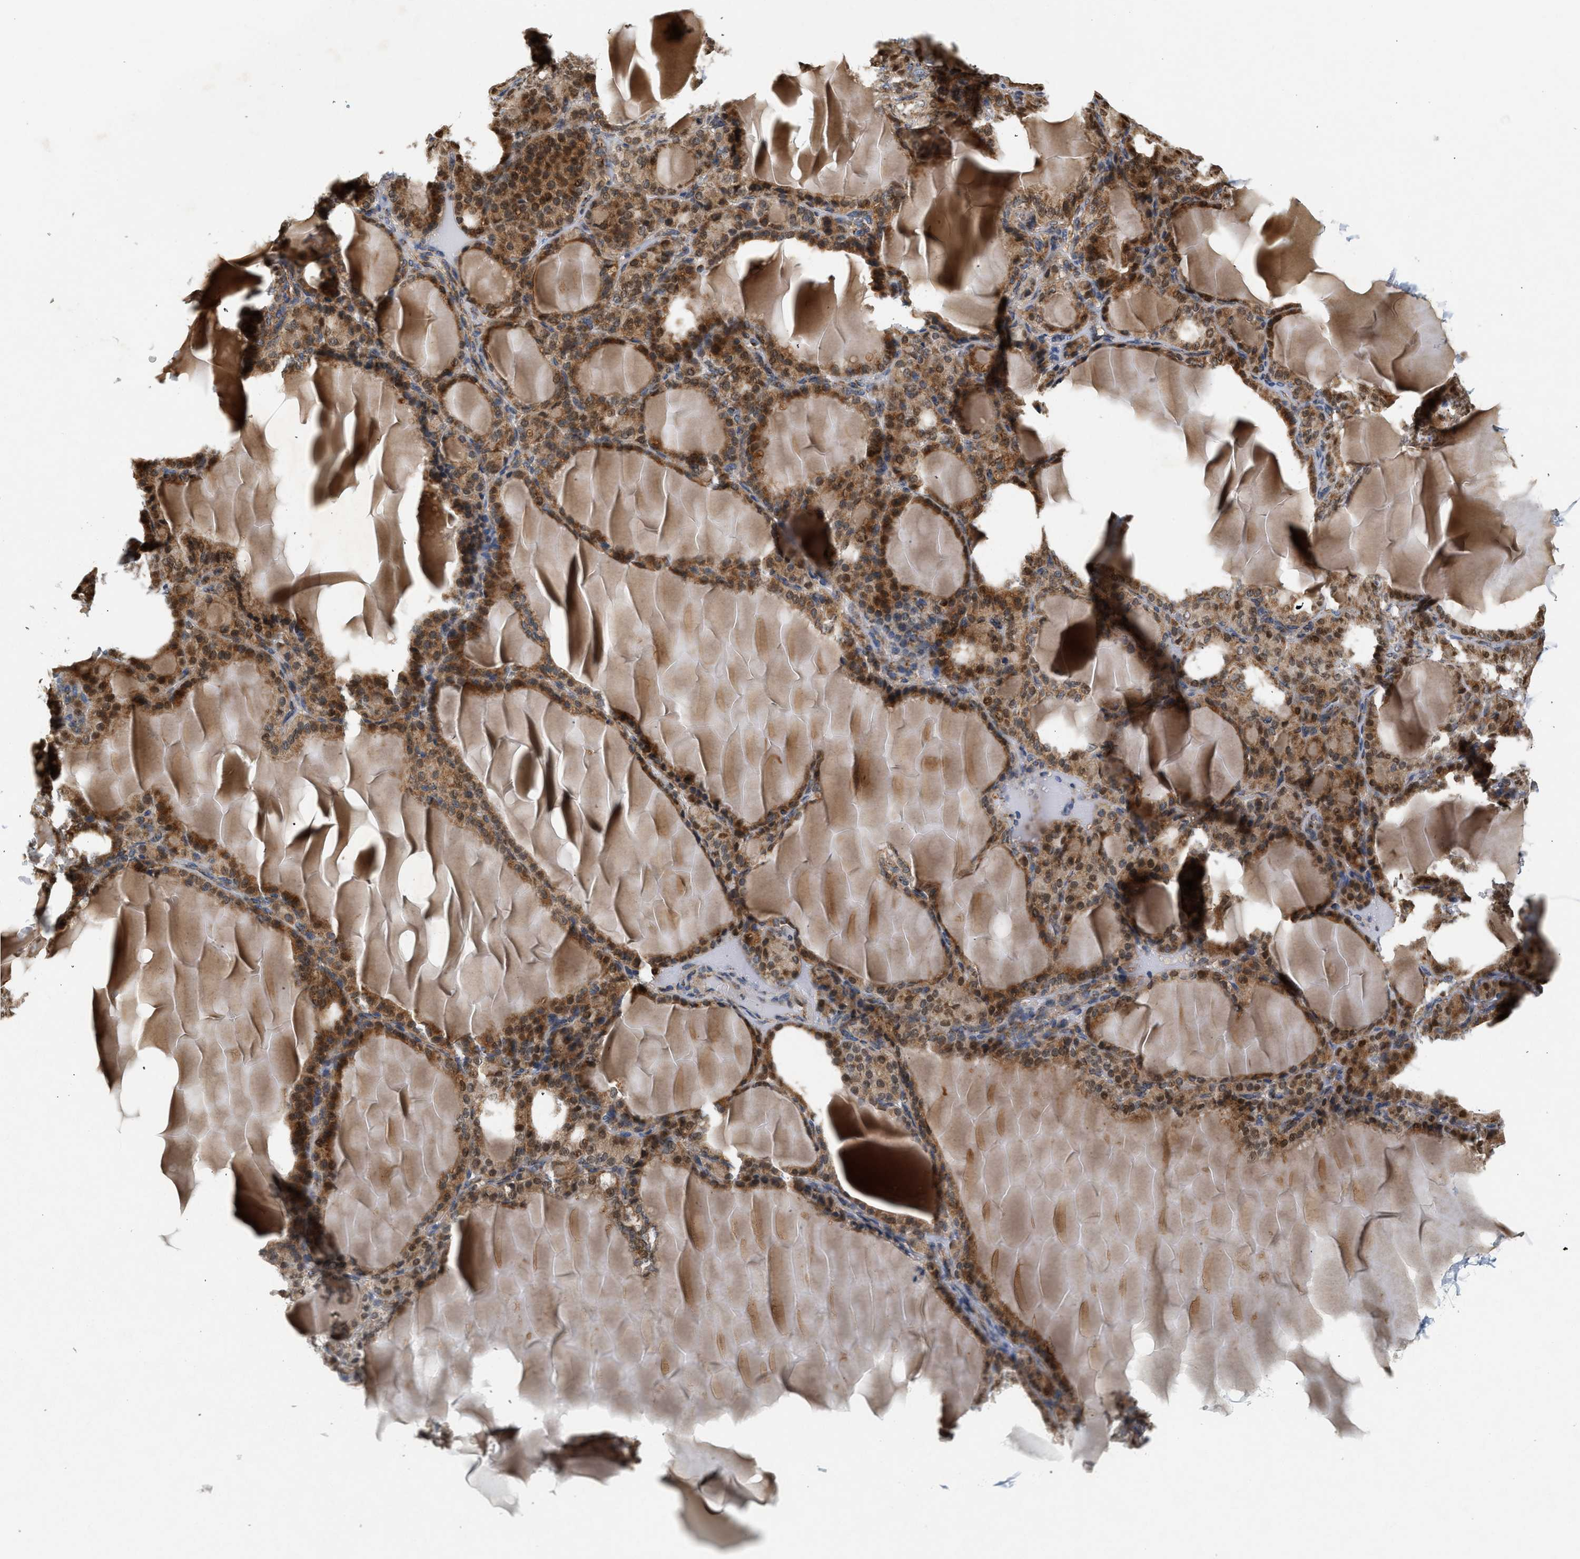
{"staining": {"intensity": "moderate", "quantity": ">75%", "location": "cytoplasmic/membranous"}, "tissue": "thyroid gland", "cell_type": "Glandular cells", "image_type": "normal", "snomed": [{"axis": "morphology", "description": "Normal tissue, NOS"}, {"axis": "topography", "description": "Thyroid gland"}], "caption": "Glandular cells demonstrate medium levels of moderate cytoplasmic/membranous positivity in approximately >75% of cells in benign thyroid gland.", "gene": "MCU", "patient": {"sex": "female", "age": 28}}